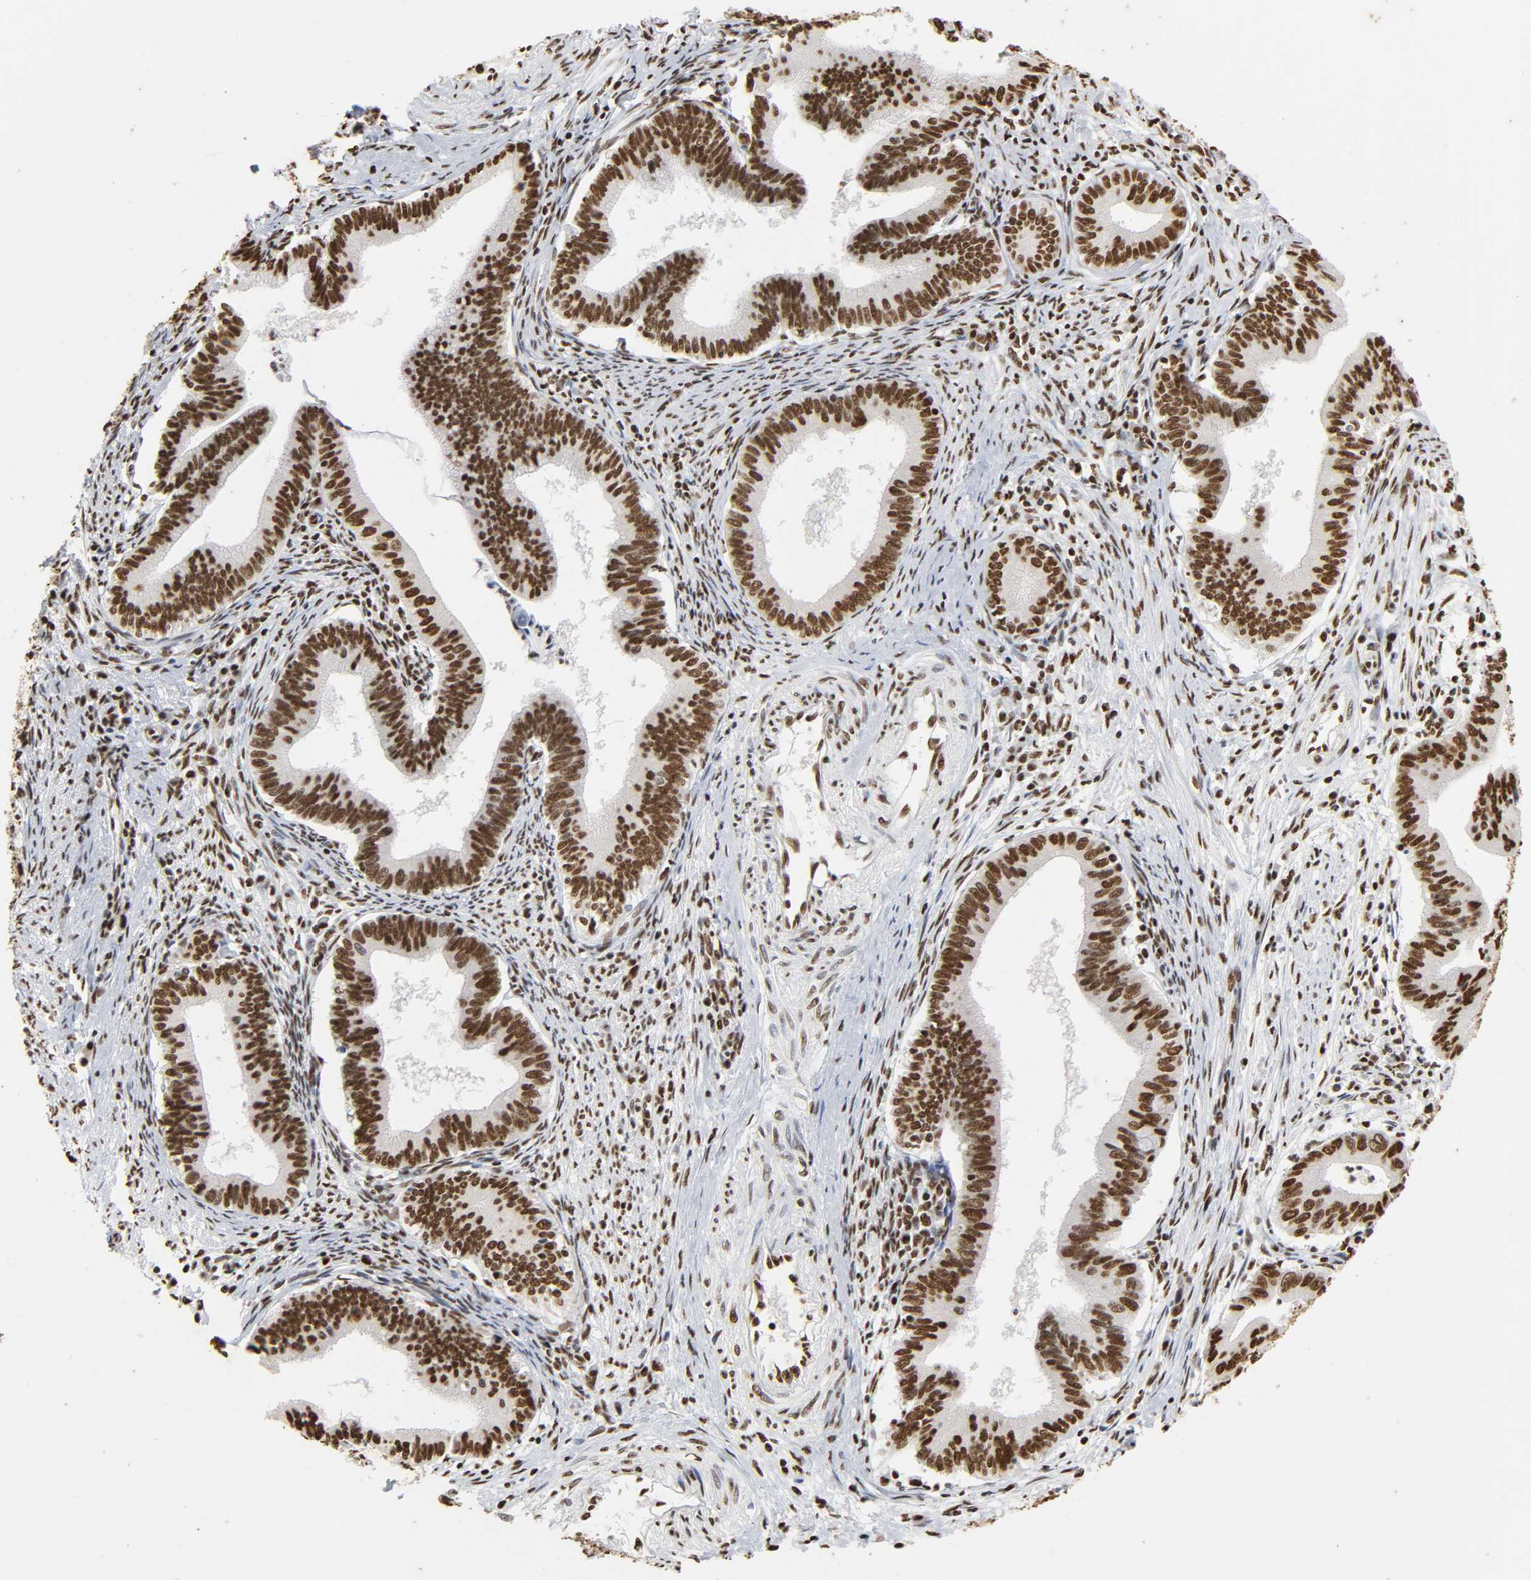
{"staining": {"intensity": "strong", "quantity": ">75%", "location": "nuclear"}, "tissue": "cervical cancer", "cell_type": "Tumor cells", "image_type": "cancer", "snomed": [{"axis": "morphology", "description": "Adenocarcinoma, NOS"}, {"axis": "topography", "description": "Cervix"}], "caption": "Cervical cancer (adenocarcinoma) stained with DAB (3,3'-diaminobenzidine) IHC shows high levels of strong nuclear staining in approximately >75% of tumor cells.", "gene": "HNRNPC", "patient": {"sex": "female", "age": 36}}